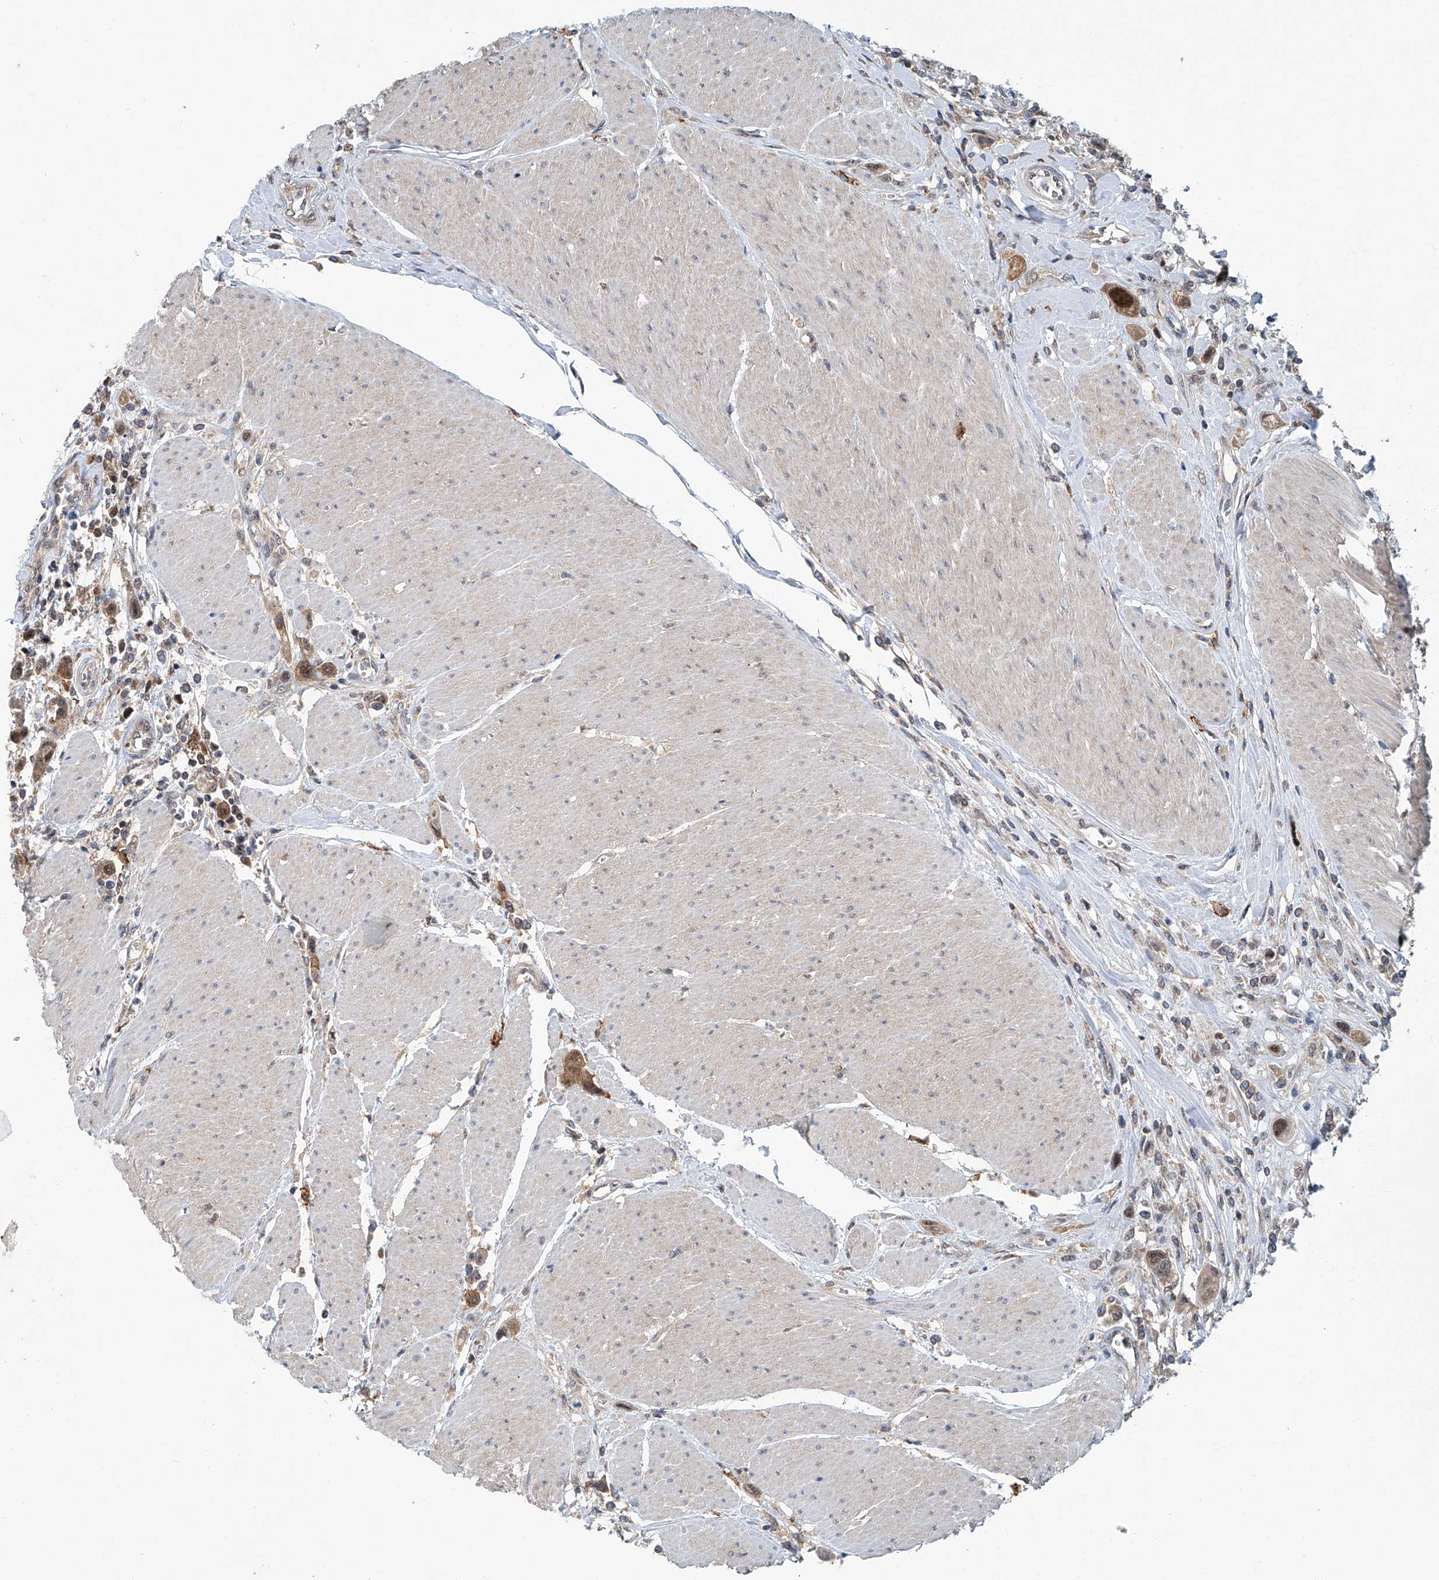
{"staining": {"intensity": "moderate", "quantity": "25%-75%", "location": "cytoplasmic/membranous,nuclear"}, "tissue": "urothelial cancer", "cell_type": "Tumor cells", "image_type": "cancer", "snomed": [{"axis": "morphology", "description": "Urothelial carcinoma, High grade"}, {"axis": "topography", "description": "Urinary bladder"}], "caption": "DAB immunohistochemical staining of urothelial carcinoma (high-grade) demonstrates moderate cytoplasmic/membranous and nuclear protein expression in approximately 25%-75% of tumor cells.", "gene": "CLK1", "patient": {"sex": "male", "age": 50}}